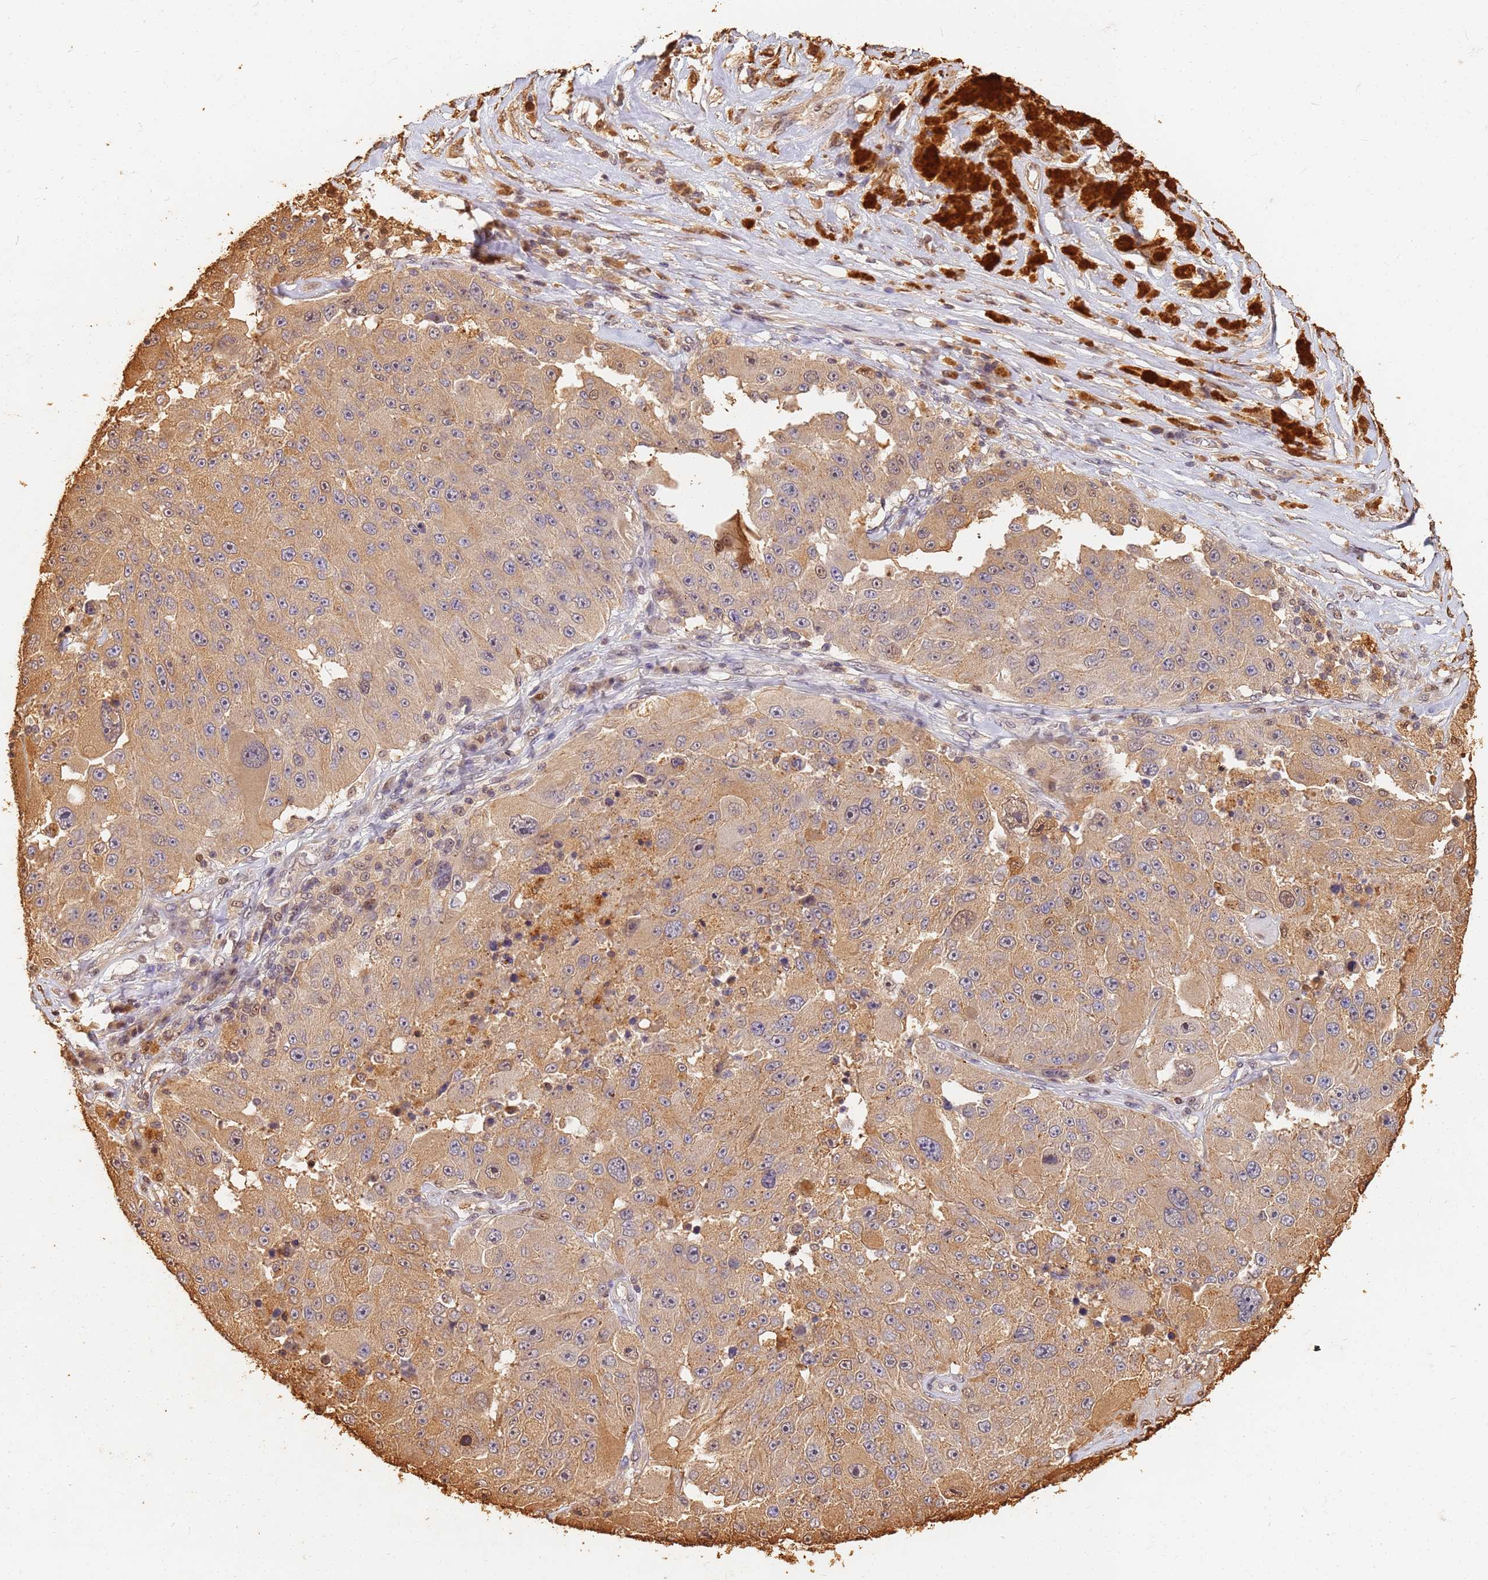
{"staining": {"intensity": "moderate", "quantity": ">75%", "location": "cytoplasmic/membranous"}, "tissue": "melanoma", "cell_type": "Tumor cells", "image_type": "cancer", "snomed": [{"axis": "morphology", "description": "Malignant melanoma, Metastatic site"}, {"axis": "topography", "description": "Lymph node"}], "caption": "The immunohistochemical stain highlights moderate cytoplasmic/membranous expression in tumor cells of melanoma tissue.", "gene": "JAK2", "patient": {"sex": "male", "age": 62}}